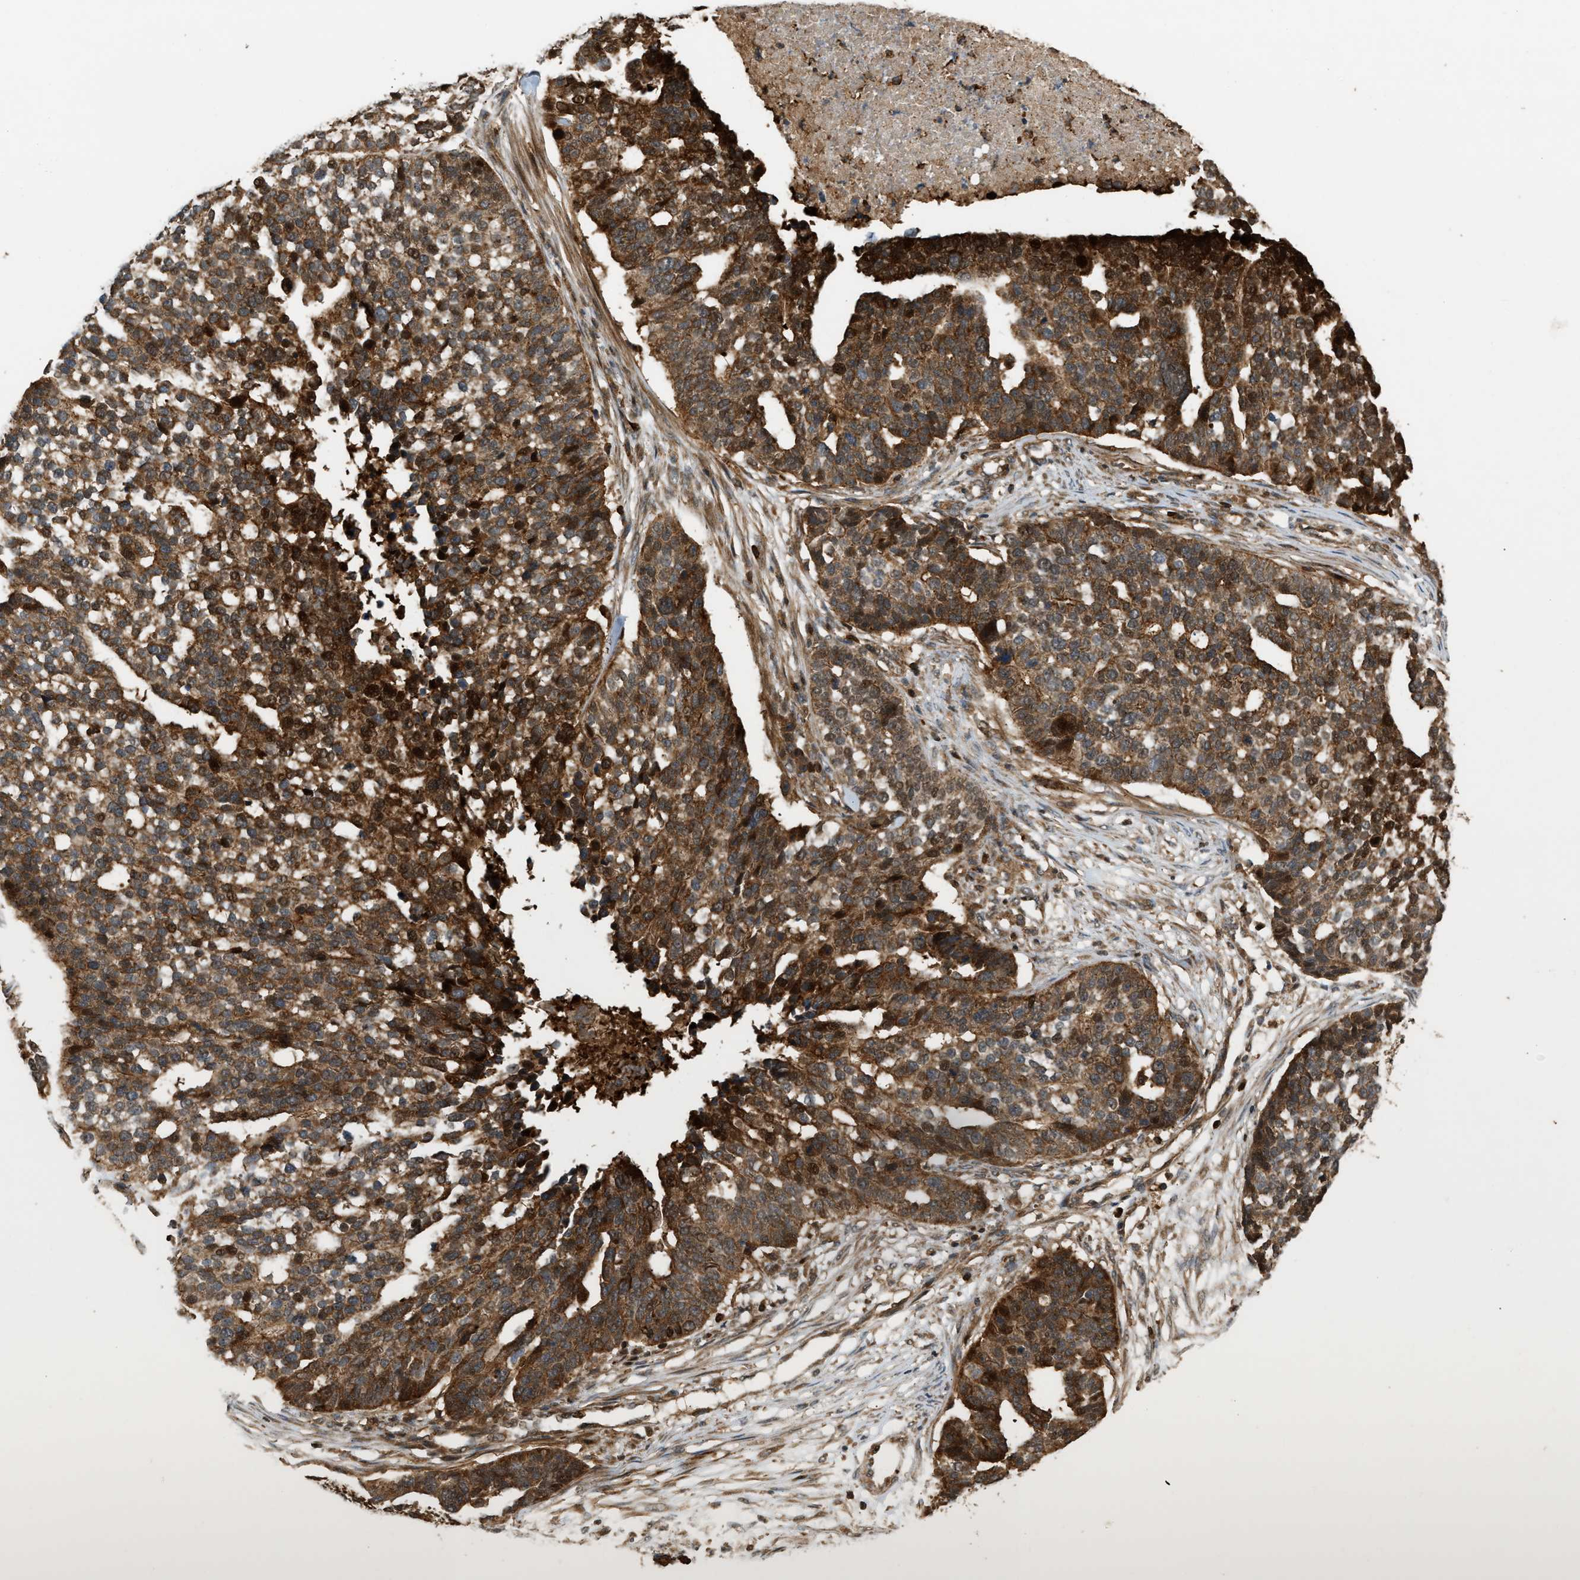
{"staining": {"intensity": "strong", "quantity": ">75%", "location": "cytoplasmic/membranous"}, "tissue": "ovarian cancer", "cell_type": "Tumor cells", "image_type": "cancer", "snomed": [{"axis": "morphology", "description": "Cystadenocarcinoma, serous, NOS"}, {"axis": "topography", "description": "Ovary"}], "caption": "Ovarian serous cystadenocarcinoma stained for a protein (brown) reveals strong cytoplasmic/membranous positive positivity in approximately >75% of tumor cells.", "gene": "GOPC", "patient": {"sex": "female", "age": 59}}